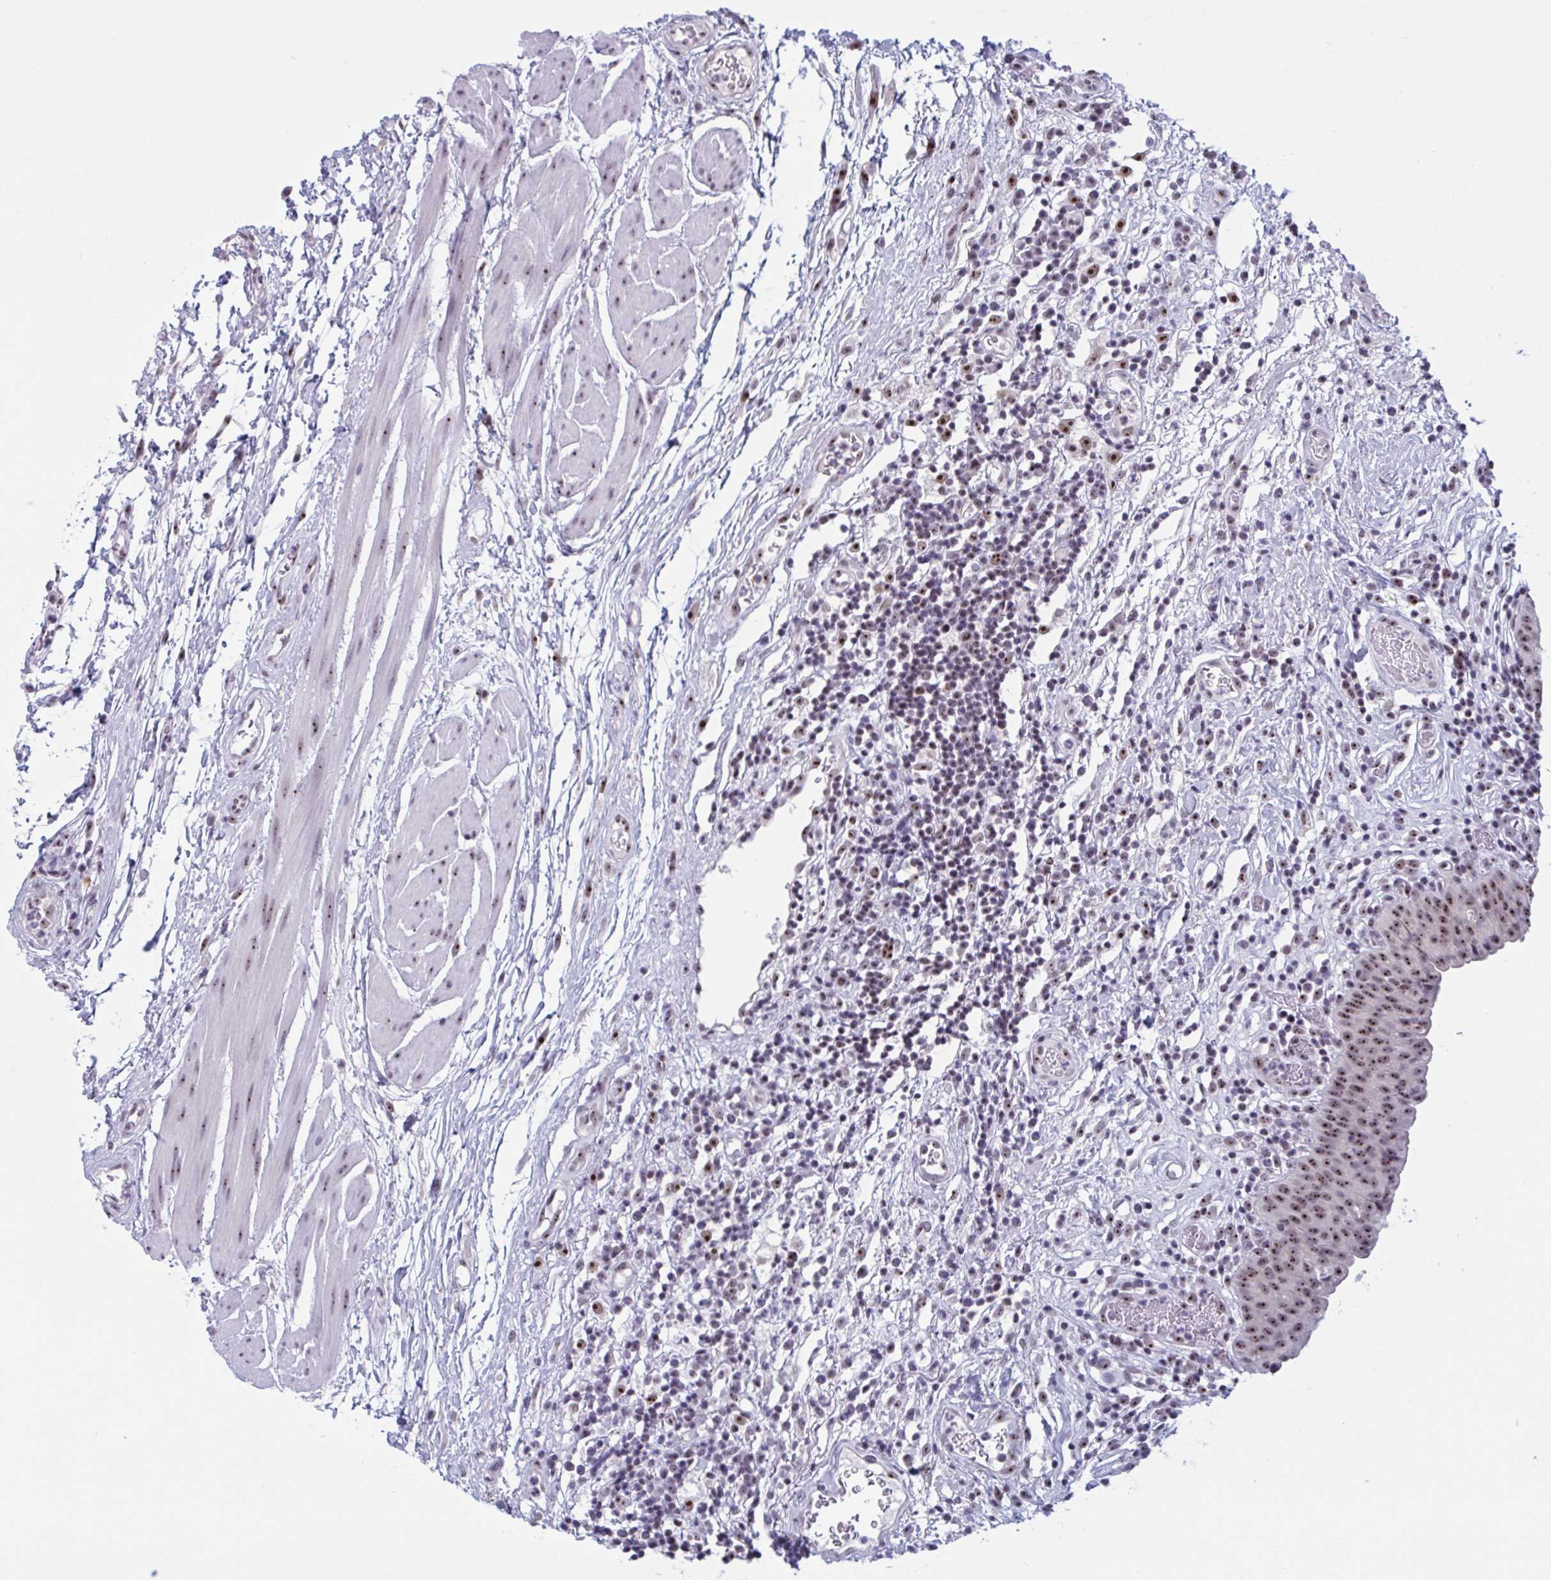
{"staining": {"intensity": "strong", "quantity": ">75%", "location": "nuclear"}, "tissue": "urinary bladder", "cell_type": "Urothelial cells", "image_type": "normal", "snomed": [{"axis": "morphology", "description": "Normal tissue, NOS"}, {"axis": "morphology", "description": "Inflammation, NOS"}, {"axis": "topography", "description": "Urinary bladder"}], "caption": "A micrograph of urinary bladder stained for a protein shows strong nuclear brown staining in urothelial cells. The protein is stained brown, and the nuclei are stained in blue (DAB IHC with brightfield microscopy, high magnification).", "gene": "TGM6", "patient": {"sex": "male", "age": 57}}